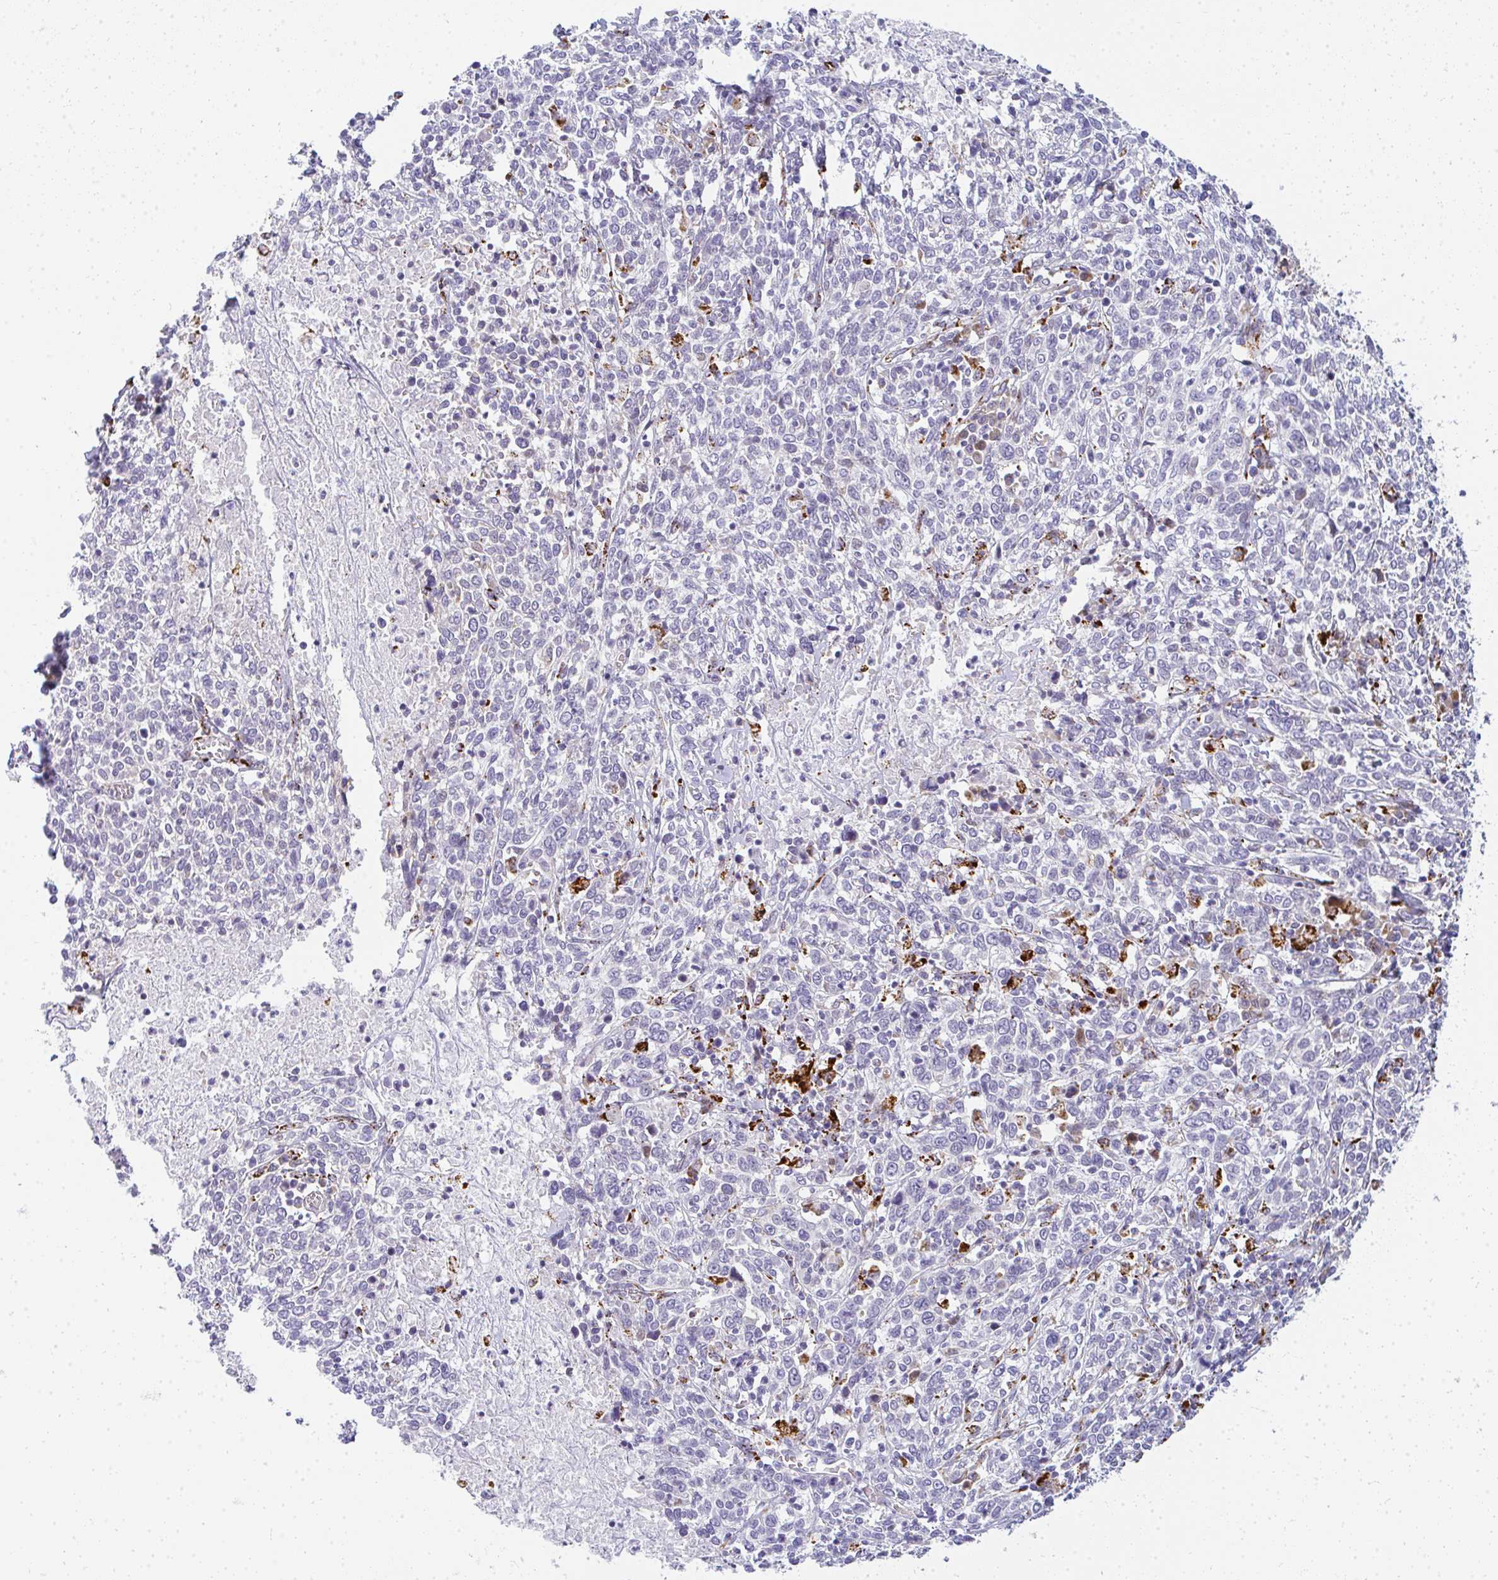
{"staining": {"intensity": "negative", "quantity": "none", "location": "none"}, "tissue": "cervical cancer", "cell_type": "Tumor cells", "image_type": "cancer", "snomed": [{"axis": "morphology", "description": "Squamous cell carcinoma, NOS"}, {"axis": "topography", "description": "Cervix"}], "caption": "High power microscopy histopathology image of an IHC micrograph of cervical squamous cell carcinoma, revealing no significant expression in tumor cells.", "gene": "PLA2G5", "patient": {"sex": "female", "age": 46}}